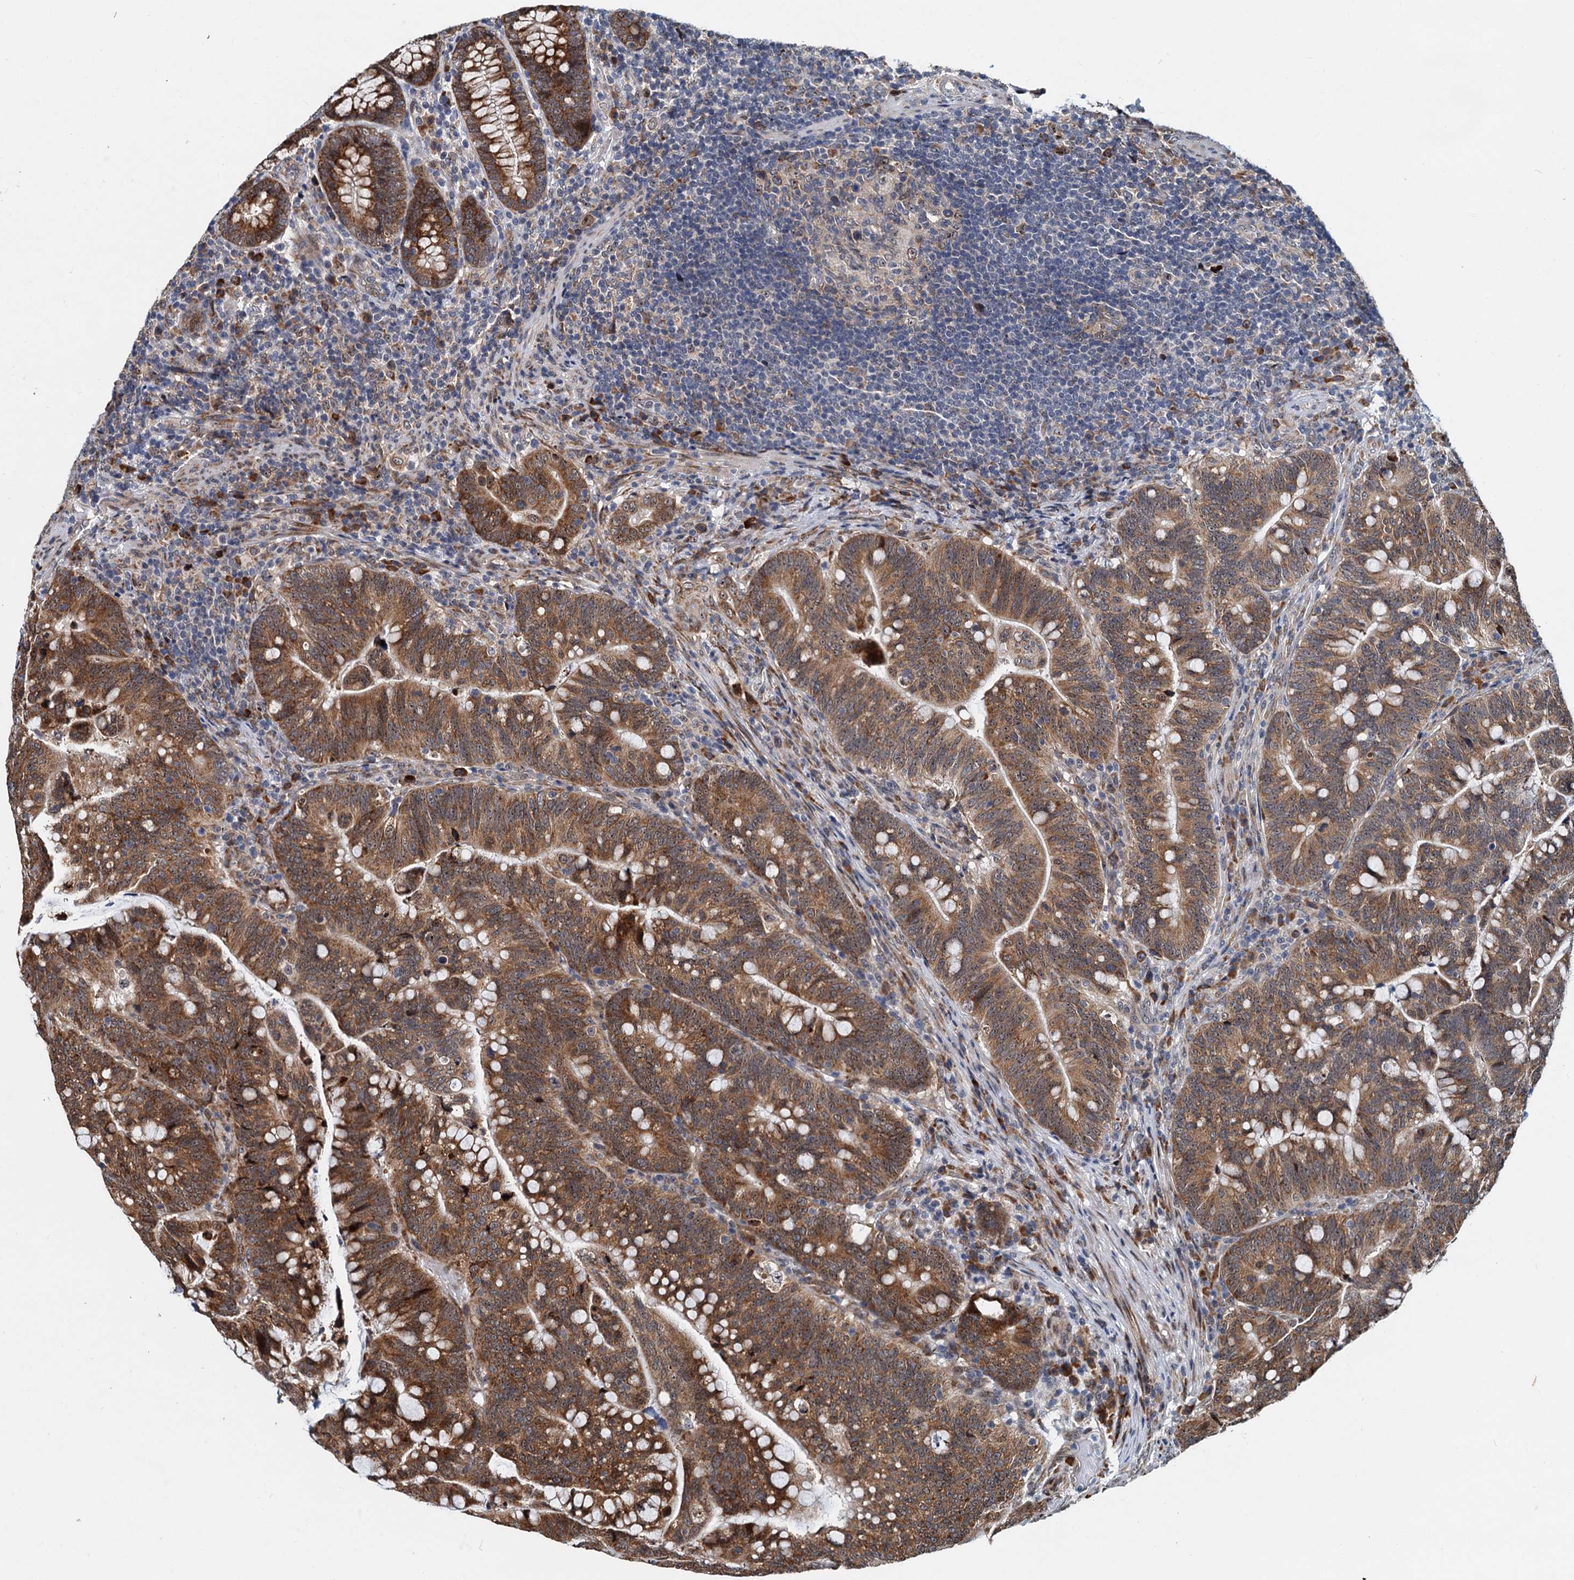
{"staining": {"intensity": "moderate", "quantity": ">75%", "location": "cytoplasmic/membranous"}, "tissue": "colorectal cancer", "cell_type": "Tumor cells", "image_type": "cancer", "snomed": [{"axis": "morphology", "description": "Normal tissue, NOS"}, {"axis": "morphology", "description": "Adenocarcinoma, NOS"}, {"axis": "topography", "description": "Colon"}], "caption": "The immunohistochemical stain shows moderate cytoplasmic/membranous expression in tumor cells of colorectal adenocarcinoma tissue. Using DAB (brown) and hematoxylin (blue) stains, captured at high magnification using brightfield microscopy.", "gene": "DNAJC21", "patient": {"sex": "female", "age": 66}}